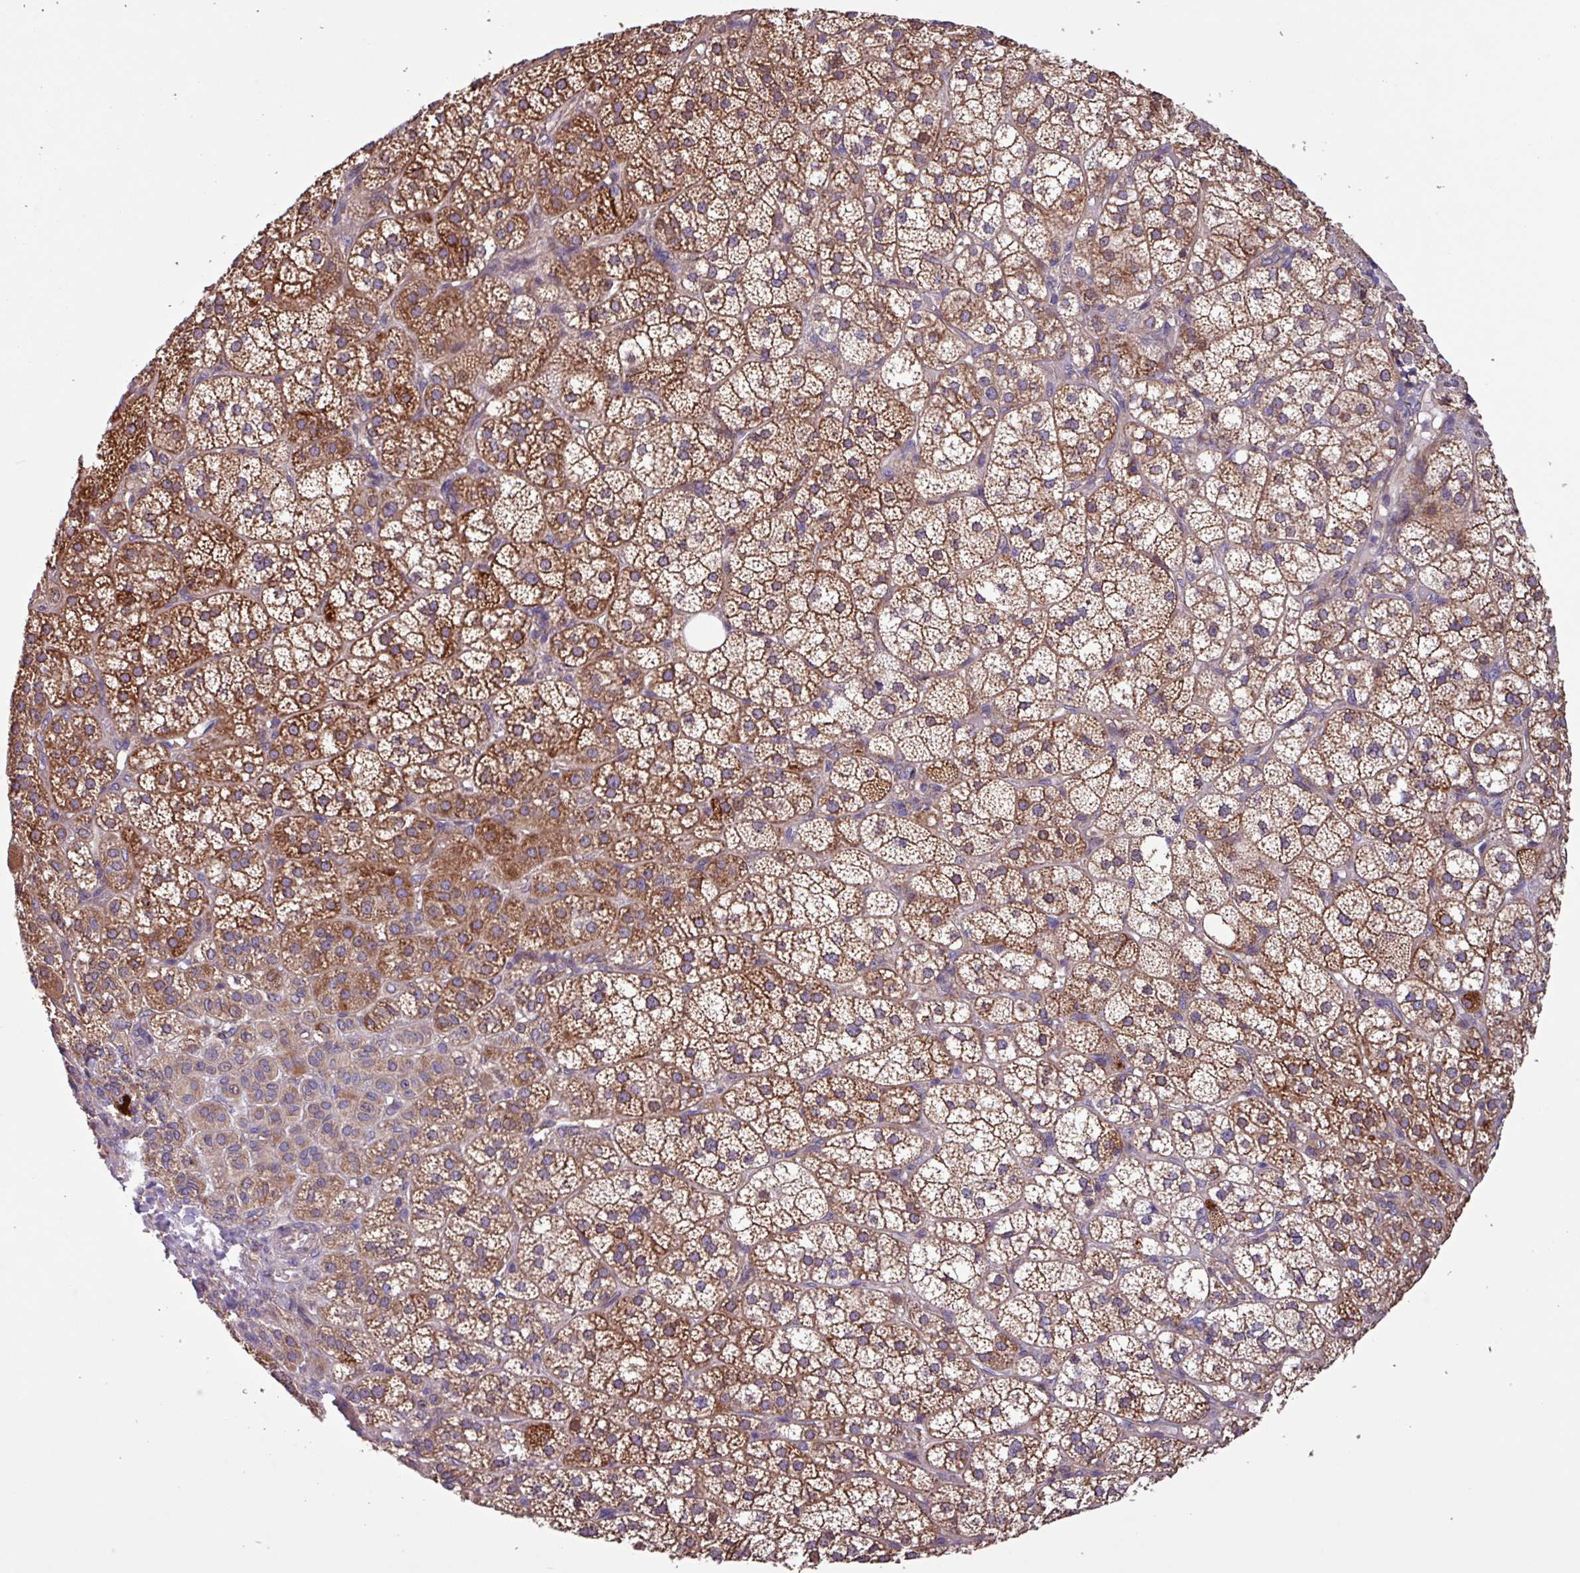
{"staining": {"intensity": "moderate", "quantity": ">75%", "location": "cytoplasmic/membranous"}, "tissue": "adrenal gland", "cell_type": "Glandular cells", "image_type": "normal", "snomed": [{"axis": "morphology", "description": "Normal tissue, NOS"}, {"axis": "topography", "description": "Adrenal gland"}], "caption": "This micrograph demonstrates immunohistochemistry staining of benign human adrenal gland, with medium moderate cytoplasmic/membranous positivity in approximately >75% of glandular cells.", "gene": "PTPRQ", "patient": {"sex": "female", "age": 60}}